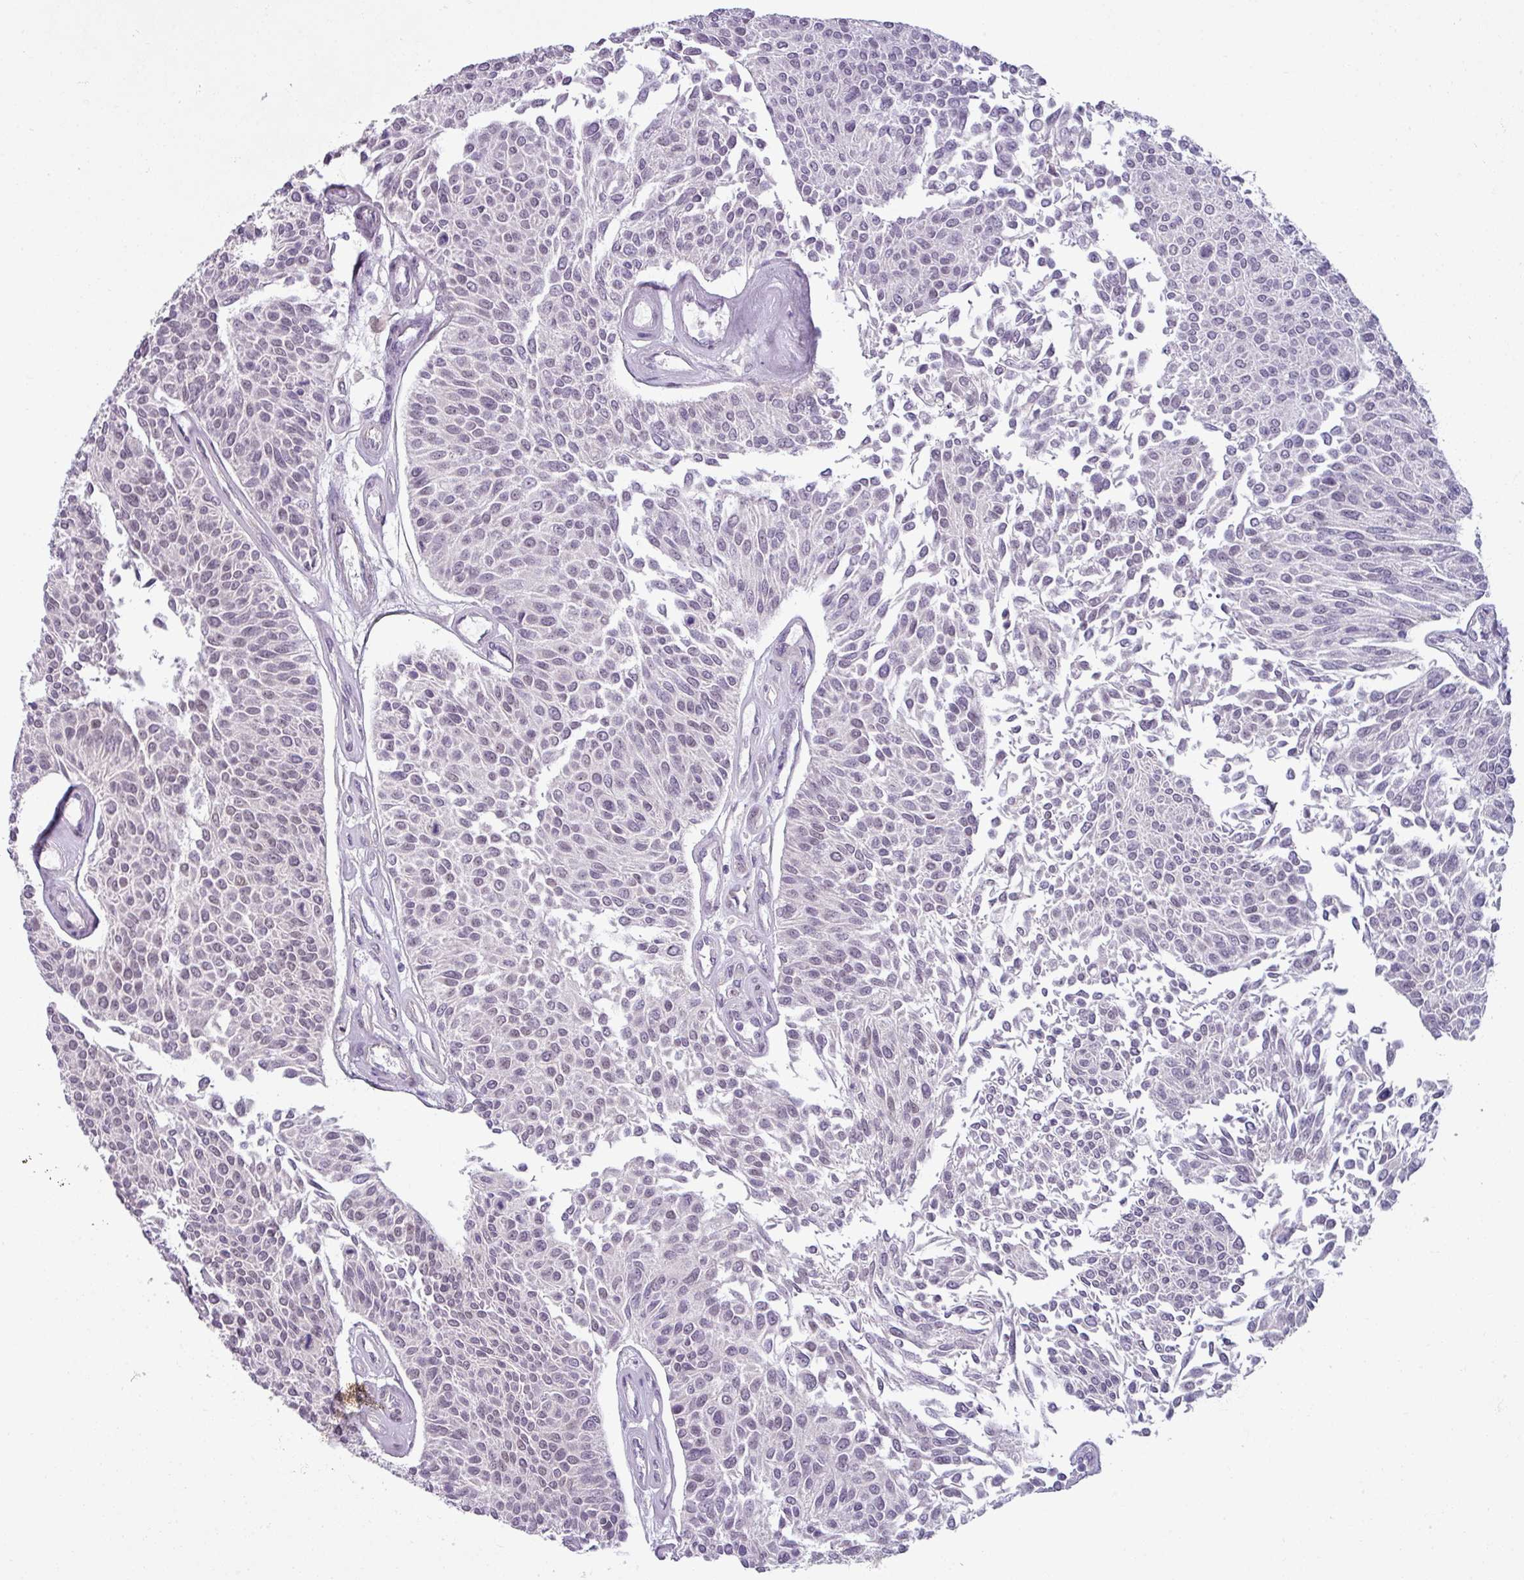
{"staining": {"intensity": "weak", "quantity": "<25%", "location": "nuclear"}, "tissue": "urothelial cancer", "cell_type": "Tumor cells", "image_type": "cancer", "snomed": [{"axis": "morphology", "description": "Urothelial carcinoma, NOS"}, {"axis": "topography", "description": "Urinary bladder"}], "caption": "Immunohistochemistry (IHC) micrograph of neoplastic tissue: human transitional cell carcinoma stained with DAB (3,3'-diaminobenzidine) displays no significant protein expression in tumor cells. Brightfield microscopy of immunohistochemistry (IHC) stained with DAB (brown) and hematoxylin (blue), captured at high magnification.", "gene": "UVSSA", "patient": {"sex": "male", "age": 55}}